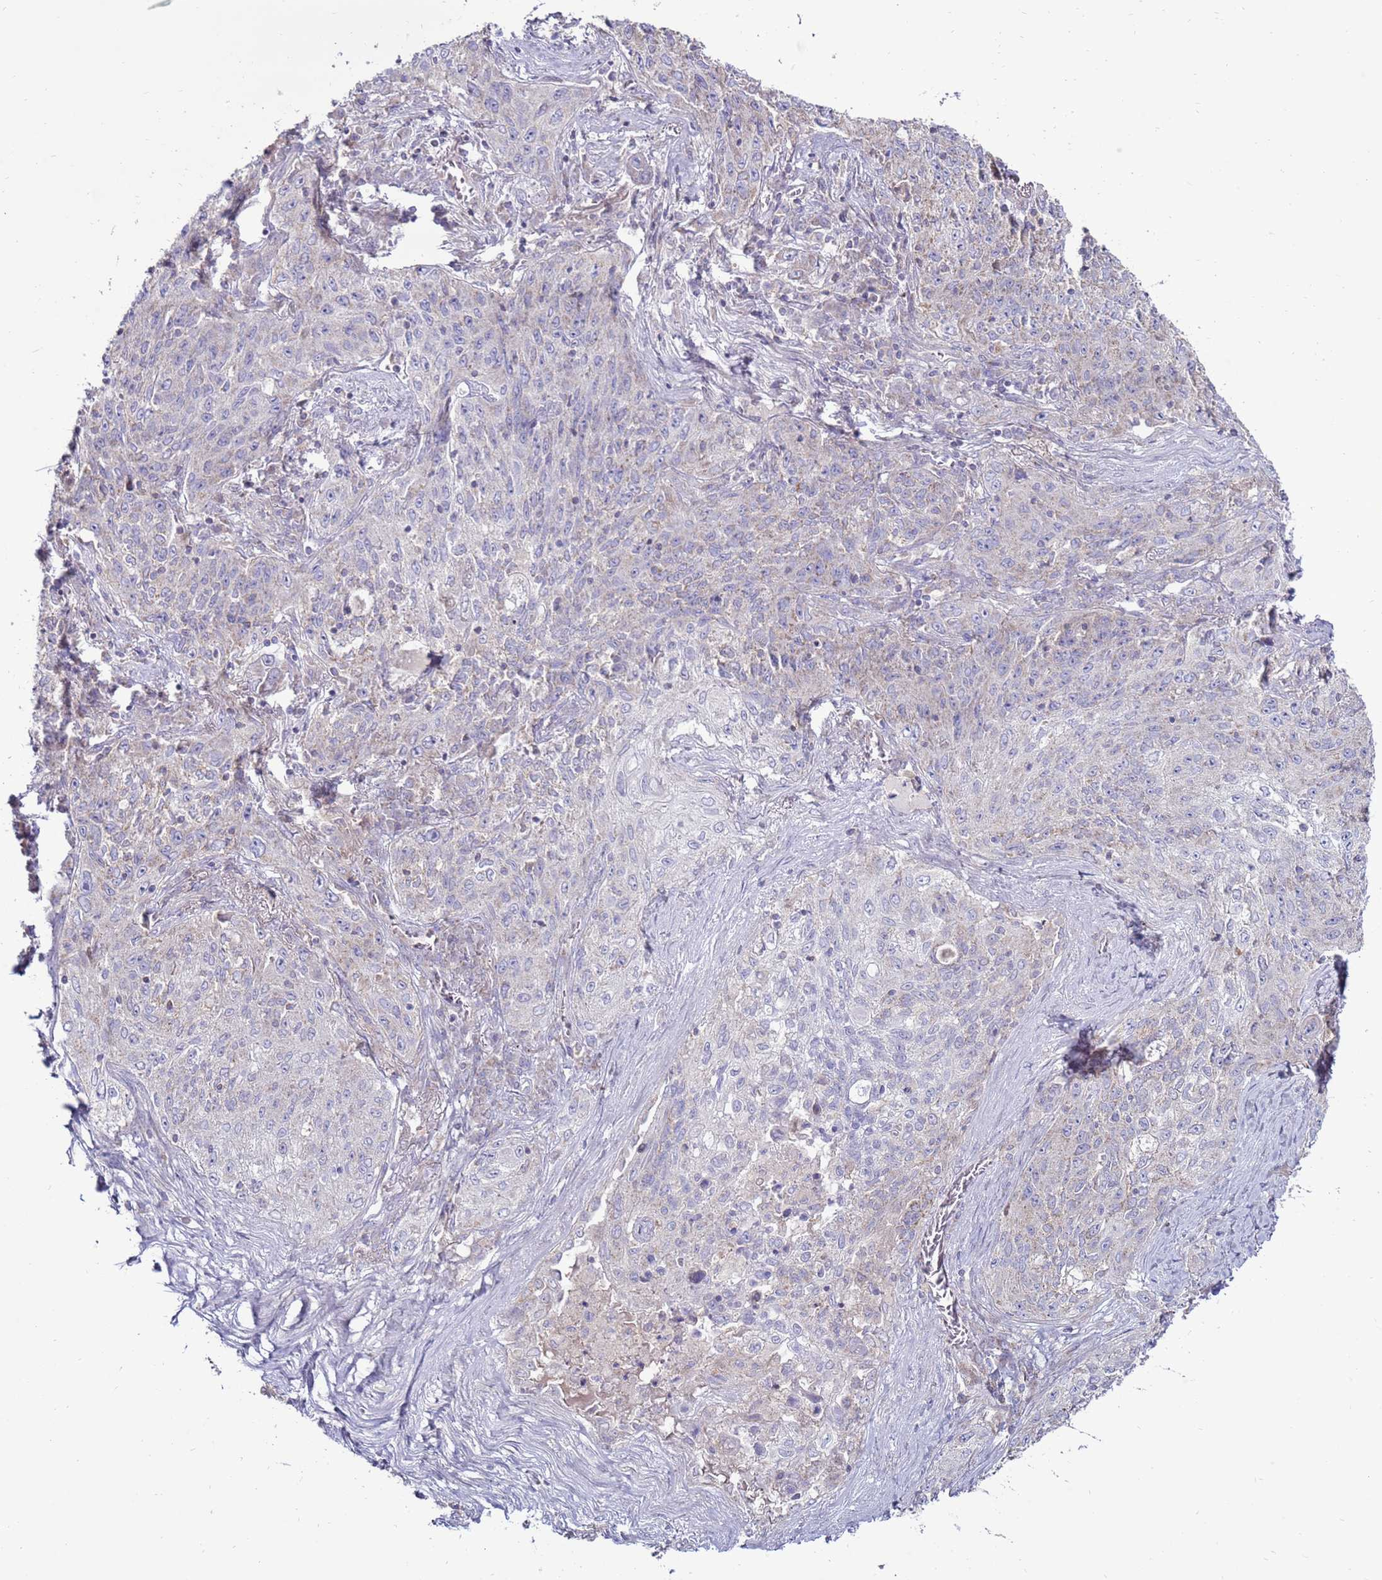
{"staining": {"intensity": "negative", "quantity": "none", "location": "none"}, "tissue": "lung cancer", "cell_type": "Tumor cells", "image_type": "cancer", "snomed": [{"axis": "morphology", "description": "Squamous cell carcinoma, NOS"}, {"axis": "topography", "description": "Lung"}], "caption": "Protein analysis of squamous cell carcinoma (lung) demonstrates no significant staining in tumor cells. (DAB (3,3'-diaminobenzidine) immunohistochemistry (IHC) with hematoxylin counter stain).", "gene": "TRAPPC4", "patient": {"sex": "female", "age": 69}}